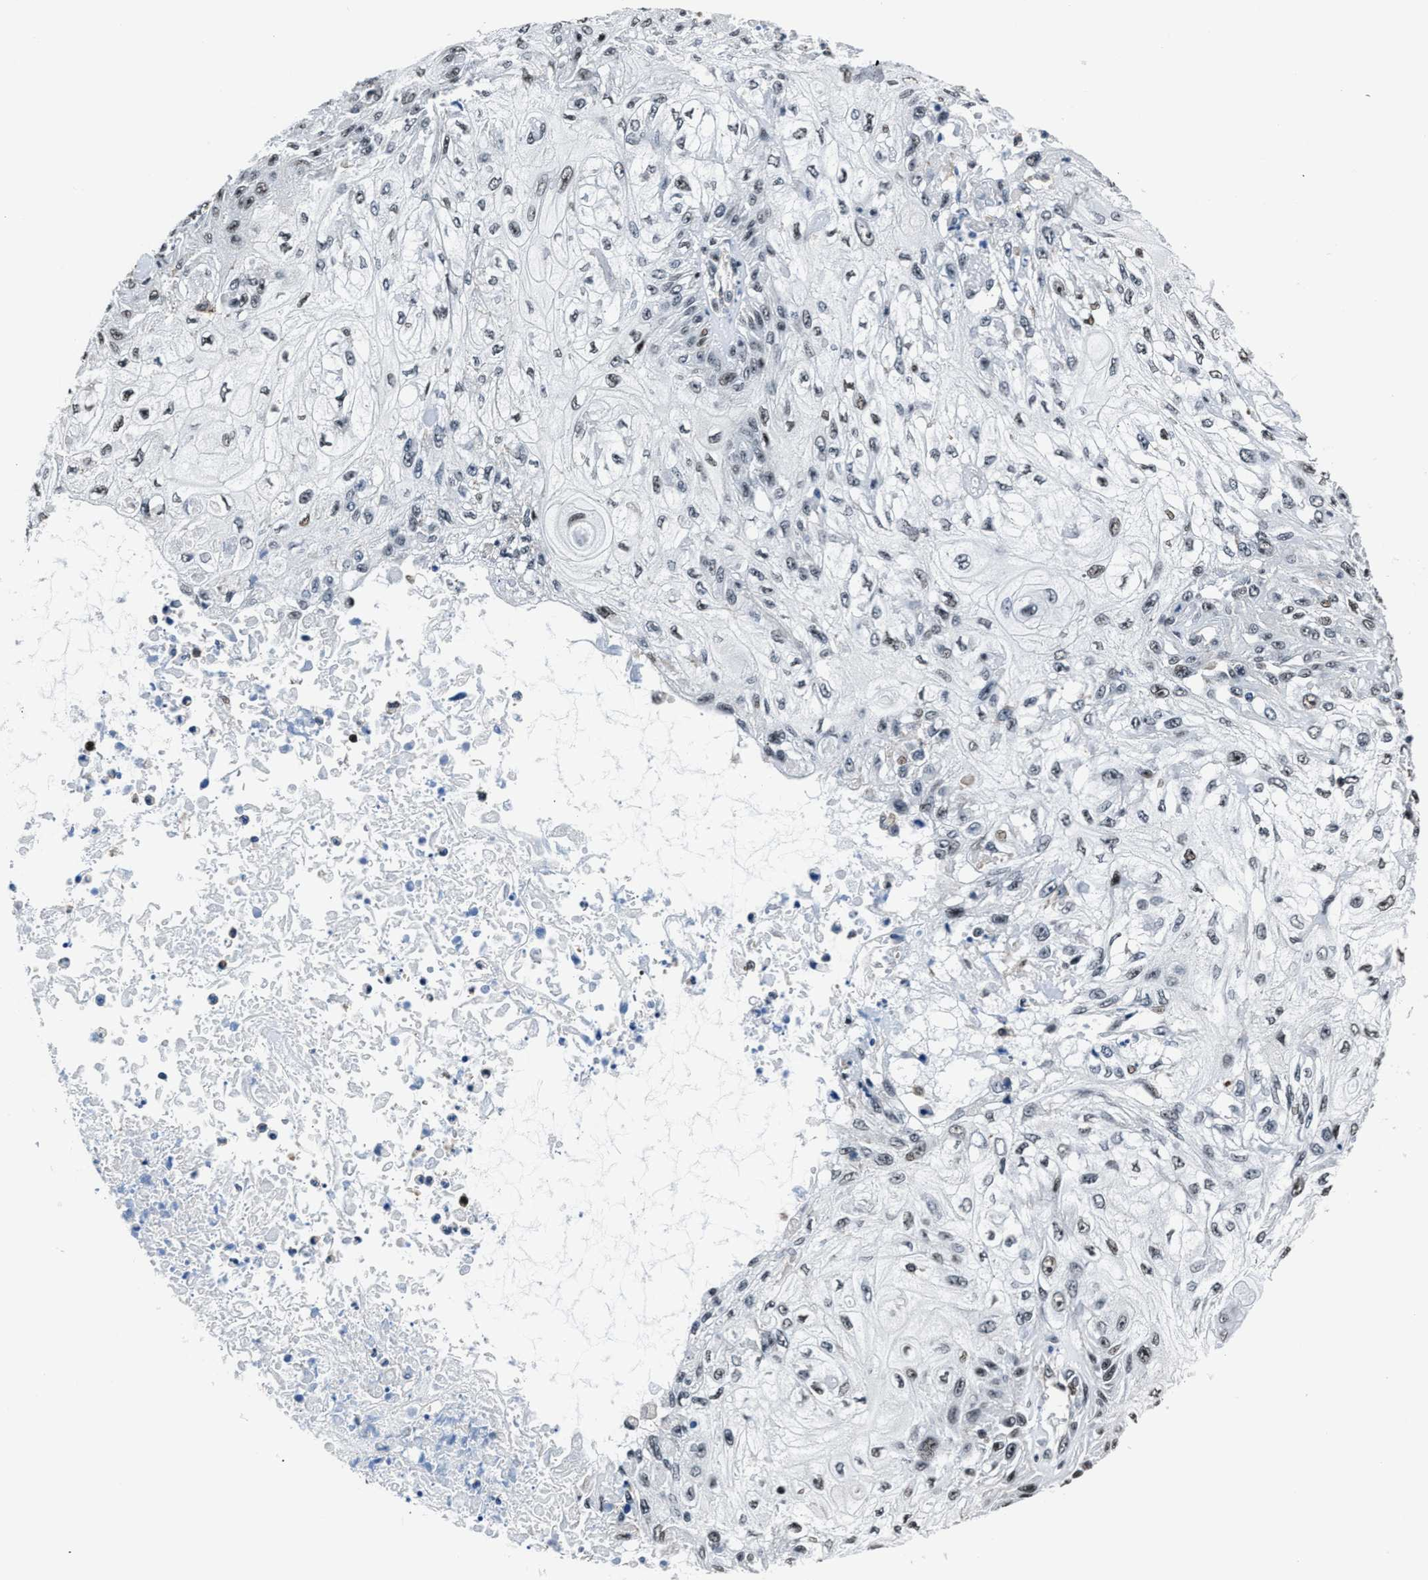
{"staining": {"intensity": "weak", "quantity": "<25%", "location": "nuclear"}, "tissue": "skin cancer", "cell_type": "Tumor cells", "image_type": "cancer", "snomed": [{"axis": "morphology", "description": "Squamous cell carcinoma, NOS"}, {"axis": "morphology", "description": "Squamous cell carcinoma, metastatic, NOS"}, {"axis": "topography", "description": "Skin"}, {"axis": "topography", "description": "Lymph node"}], "caption": "Skin cancer (squamous cell carcinoma) was stained to show a protein in brown. There is no significant expression in tumor cells.", "gene": "PPIE", "patient": {"sex": "male", "age": 75}}